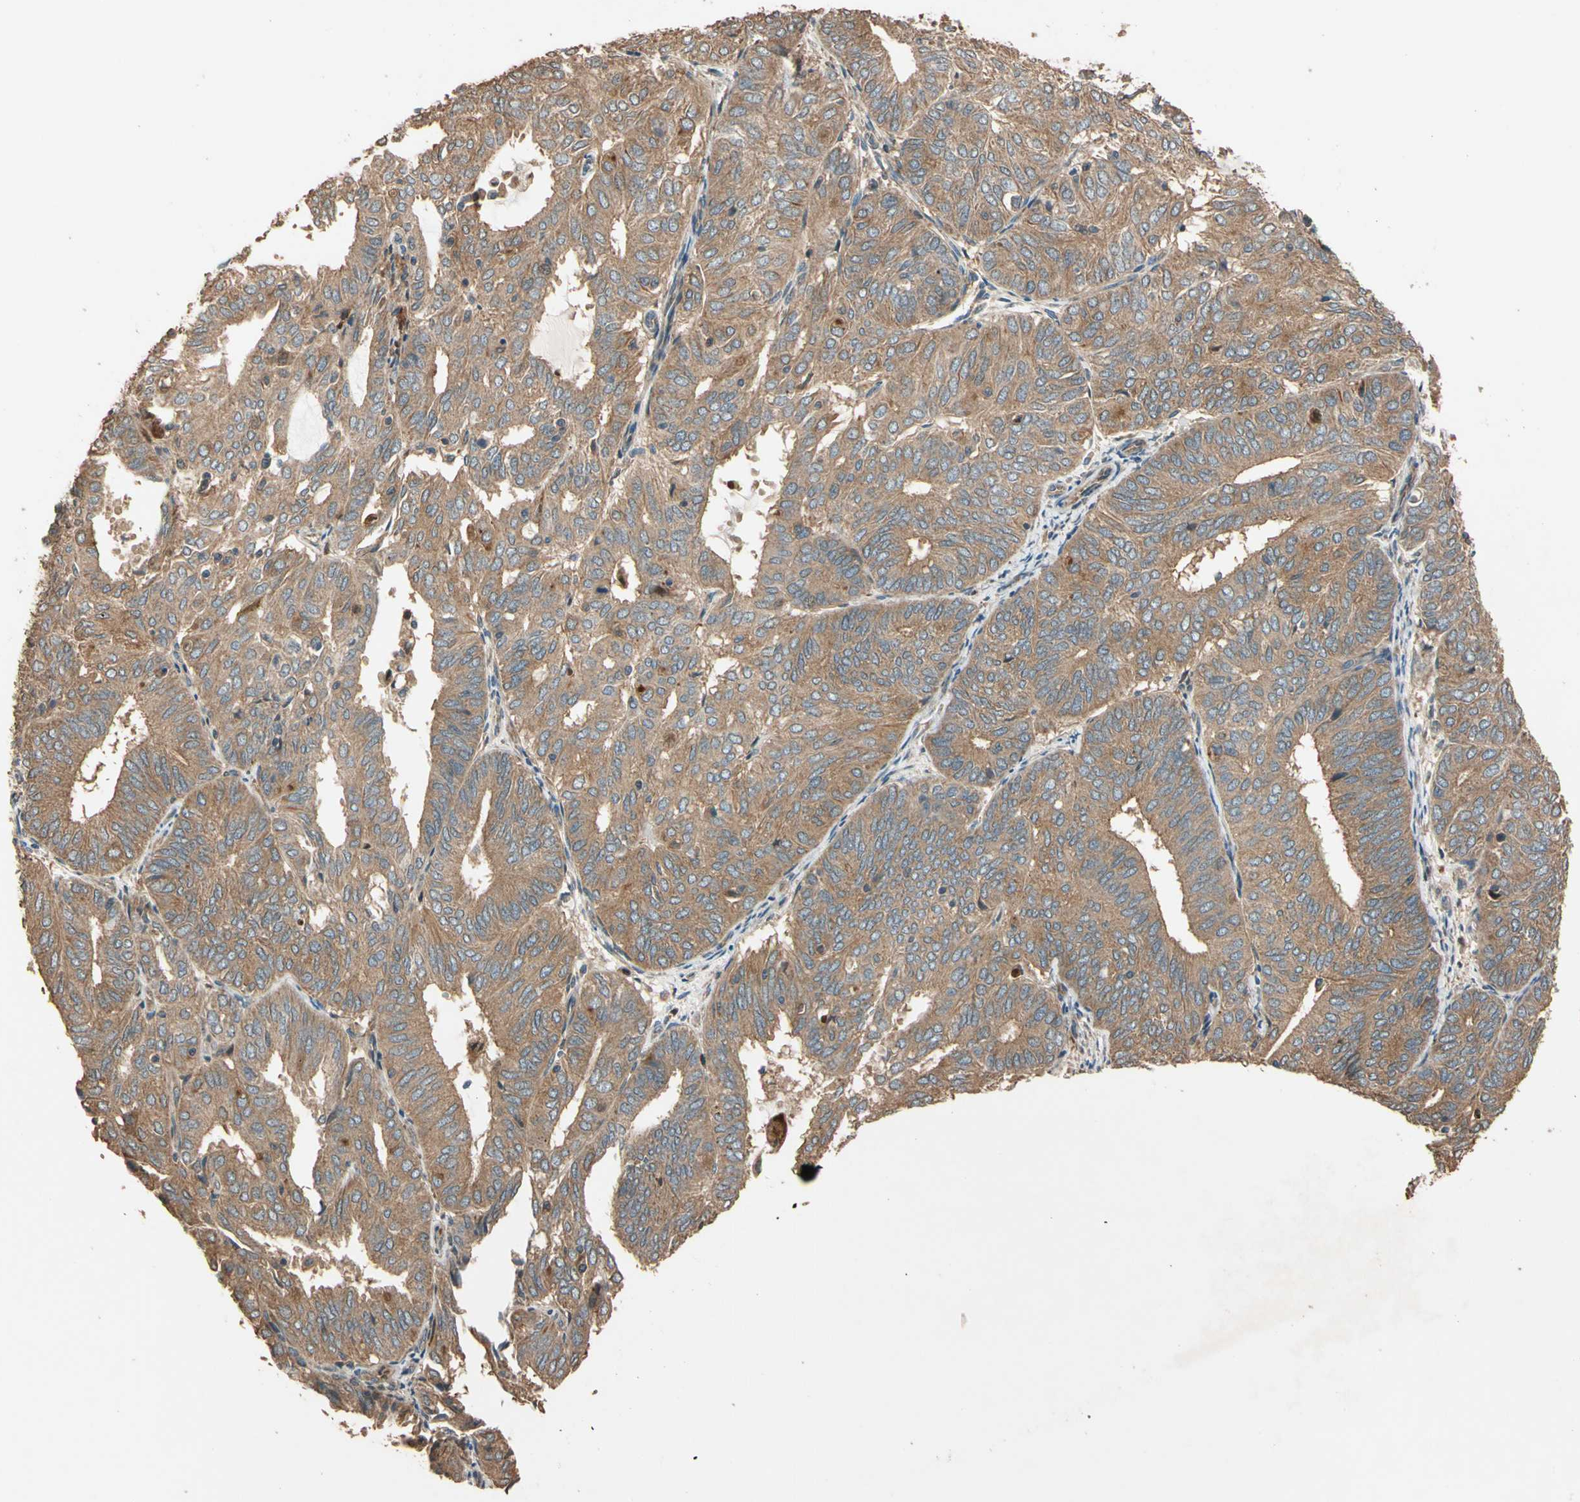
{"staining": {"intensity": "moderate", "quantity": ">75%", "location": "cytoplasmic/membranous"}, "tissue": "endometrial cancer", "cell_type": "Tumor cells", "image_type": "cancer", "snomed": [{"axis": "morphology", "description": "Adenocarcinoma, NOS"}, {"axis": "topography", "description": "Uterus"}], "caption": "Immunohistochemical staining of endometrial cancer displays moderate cytoplasmic/membranous protein staining in about >75% of tumor cells. The staining is performed using DAB (3,3'-diaminobenzidine) brown chromogen to label protein expression. The nuclei are counter-stained blue using hematoxylin.", "gene": "MGRN1", "patient": {"sex": "female", "age": 60}}